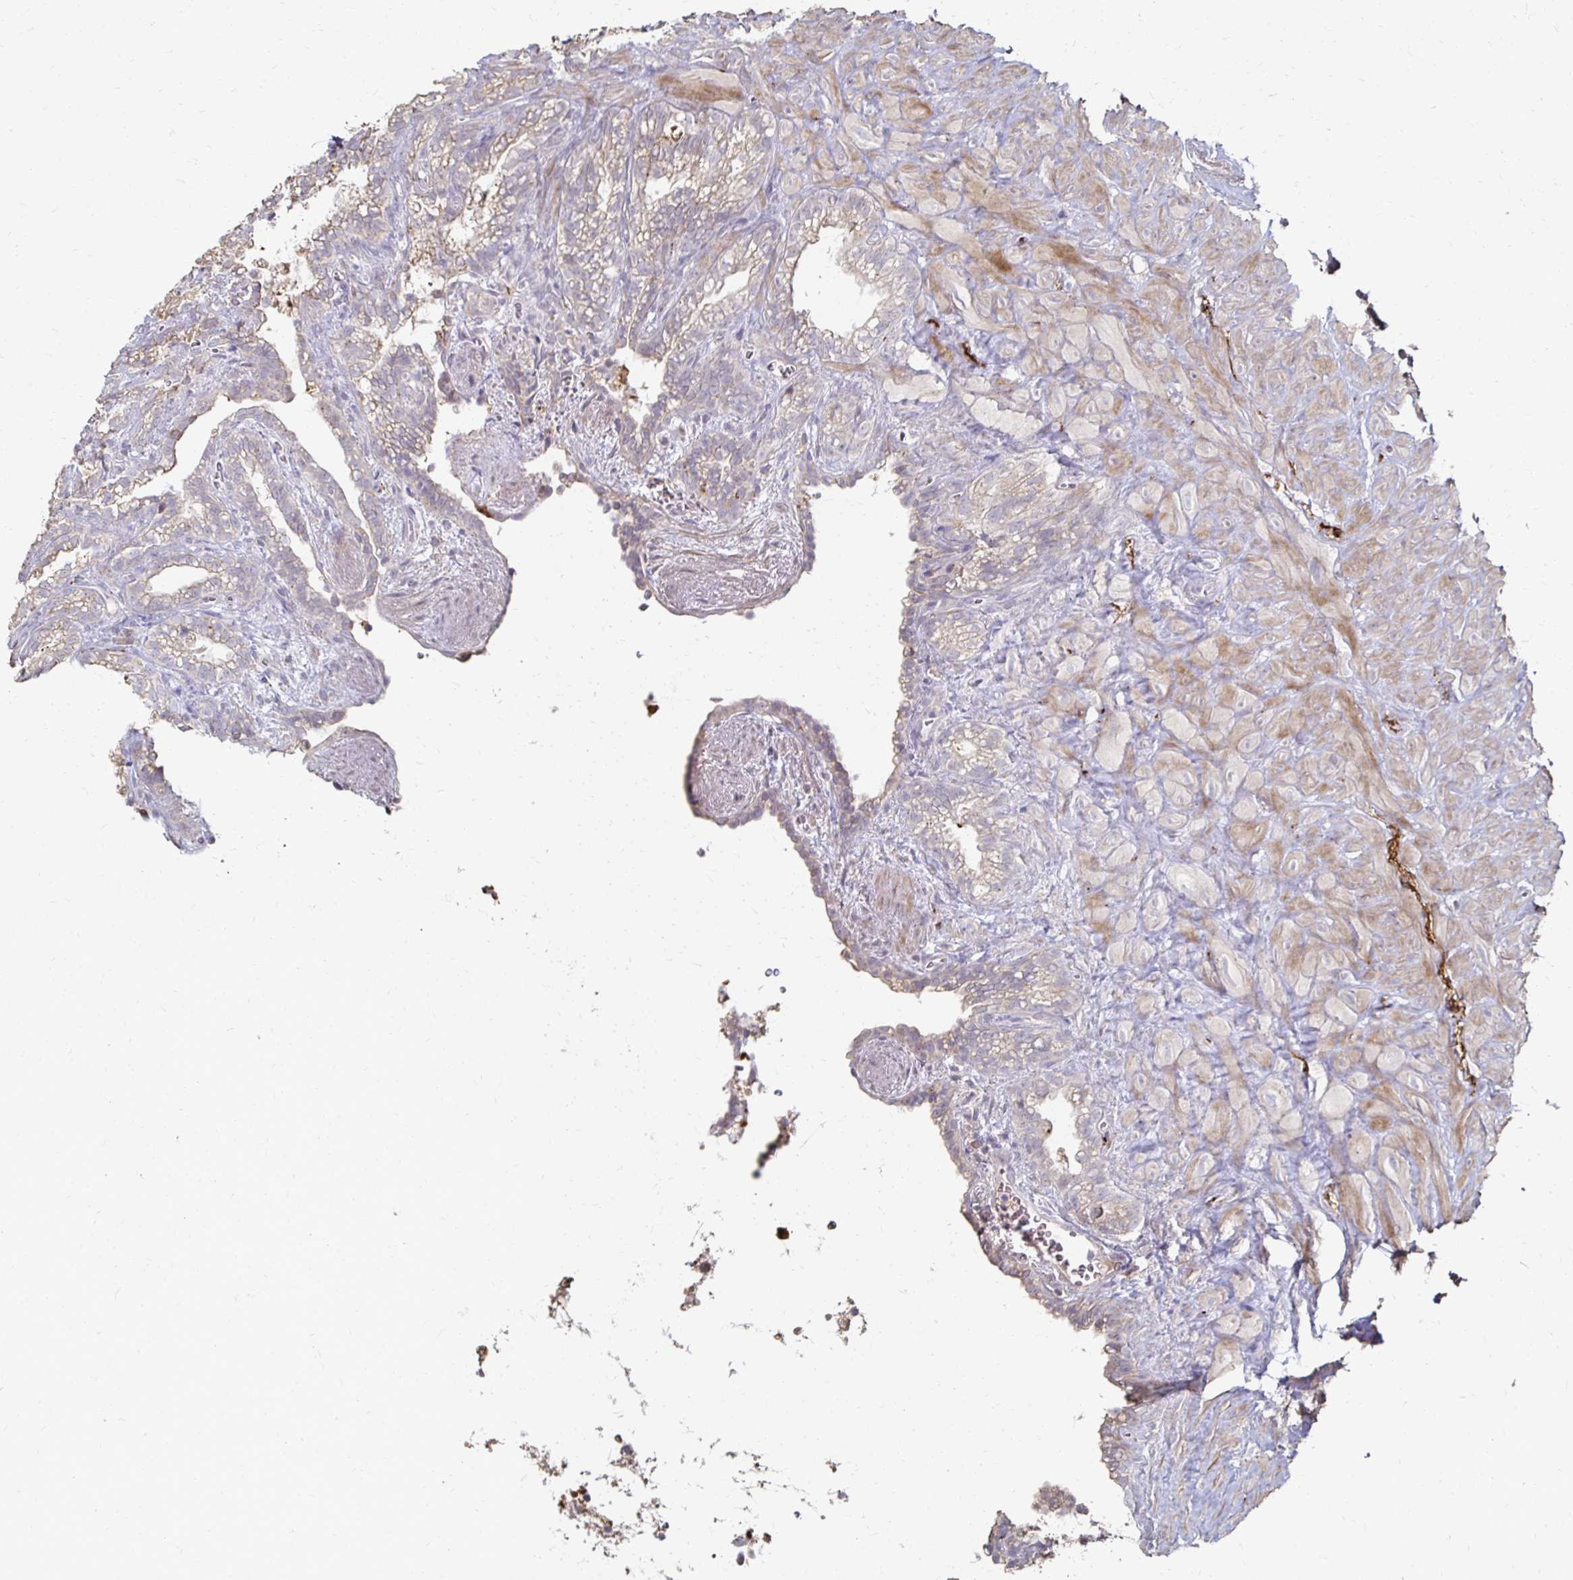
{"staining": {"intensity": "weak", "quantity": "25%-75%", "location": "cytoplasmic/membranous"}, "tissue": "seminal vesicle", "cell_type": "Glandular cells", "image_type": "normal", "snomed": [{"axis": "morphology", "description": "Normal tissue, NOS"}, {"axis": "topography", "description": "Seminal veicle"}], "caption": "The image demonstrates staining of unremarkable seminal vesicle, revealing weak cytoplasmic/membranous protein staining (brown color) within glandular cells.", "gene": "ZNF727", "patient": {"sex": "male", "age": 76}}